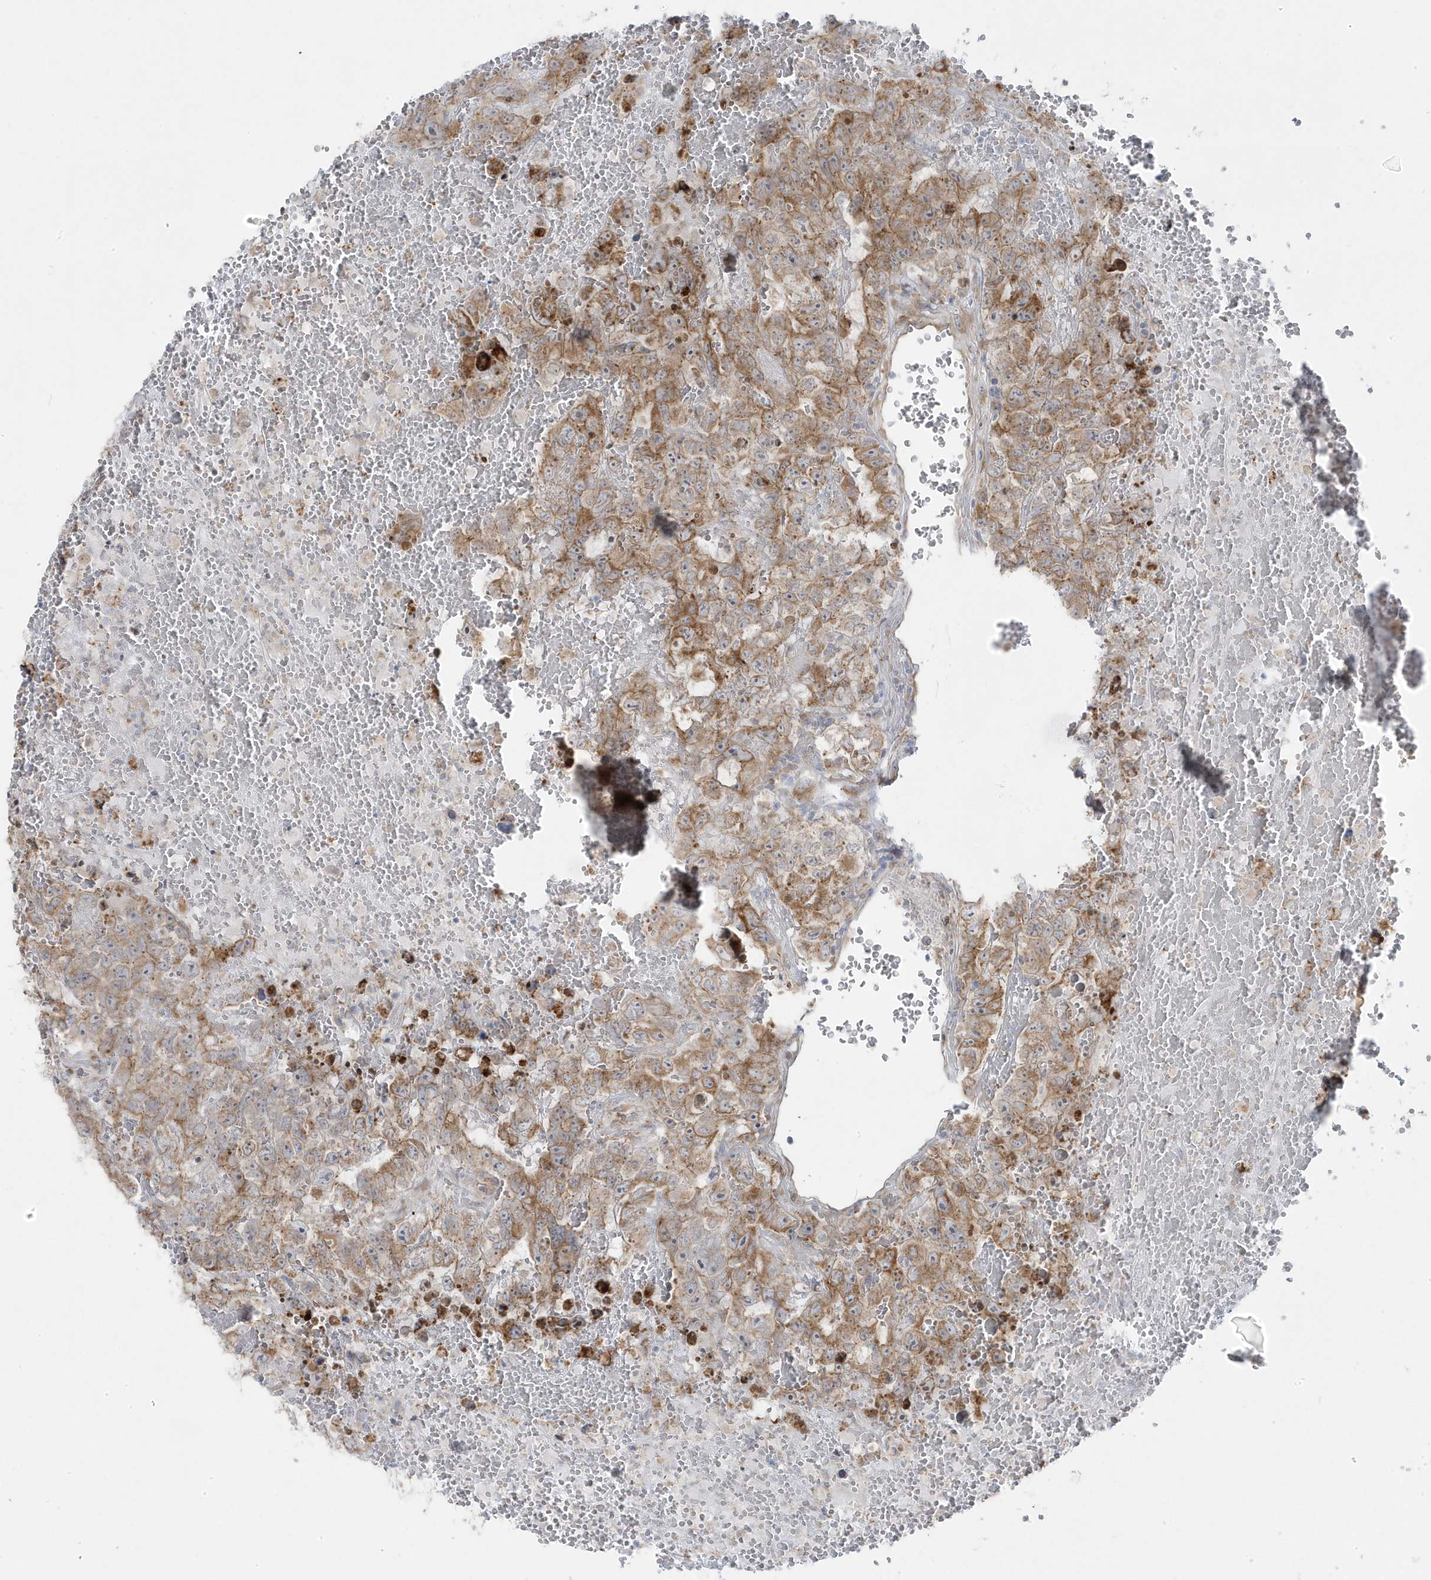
{"staining": {"intensity": "moderate", "quantity": ">75%", "location": "cytoplasmic/membranous"}, "tissue": "testis cancer", "cell_type": "Tumor cells", "image_type": "cancer", "snomed": [{"axis": "morphology", "description": "Carcinoma, Embryonal, NOS"}, {"axis": "topography", "description": "Testis"}], "caption": "A high-resolution photomicrograph shows immunohistochemistry staining of testis cancer, which demonstrates moderate cytoplasmic/membranous staining in about >75% of tumor cells.", "gene": "ZNF654", "patient": {"sex": "male", "age": 45}}